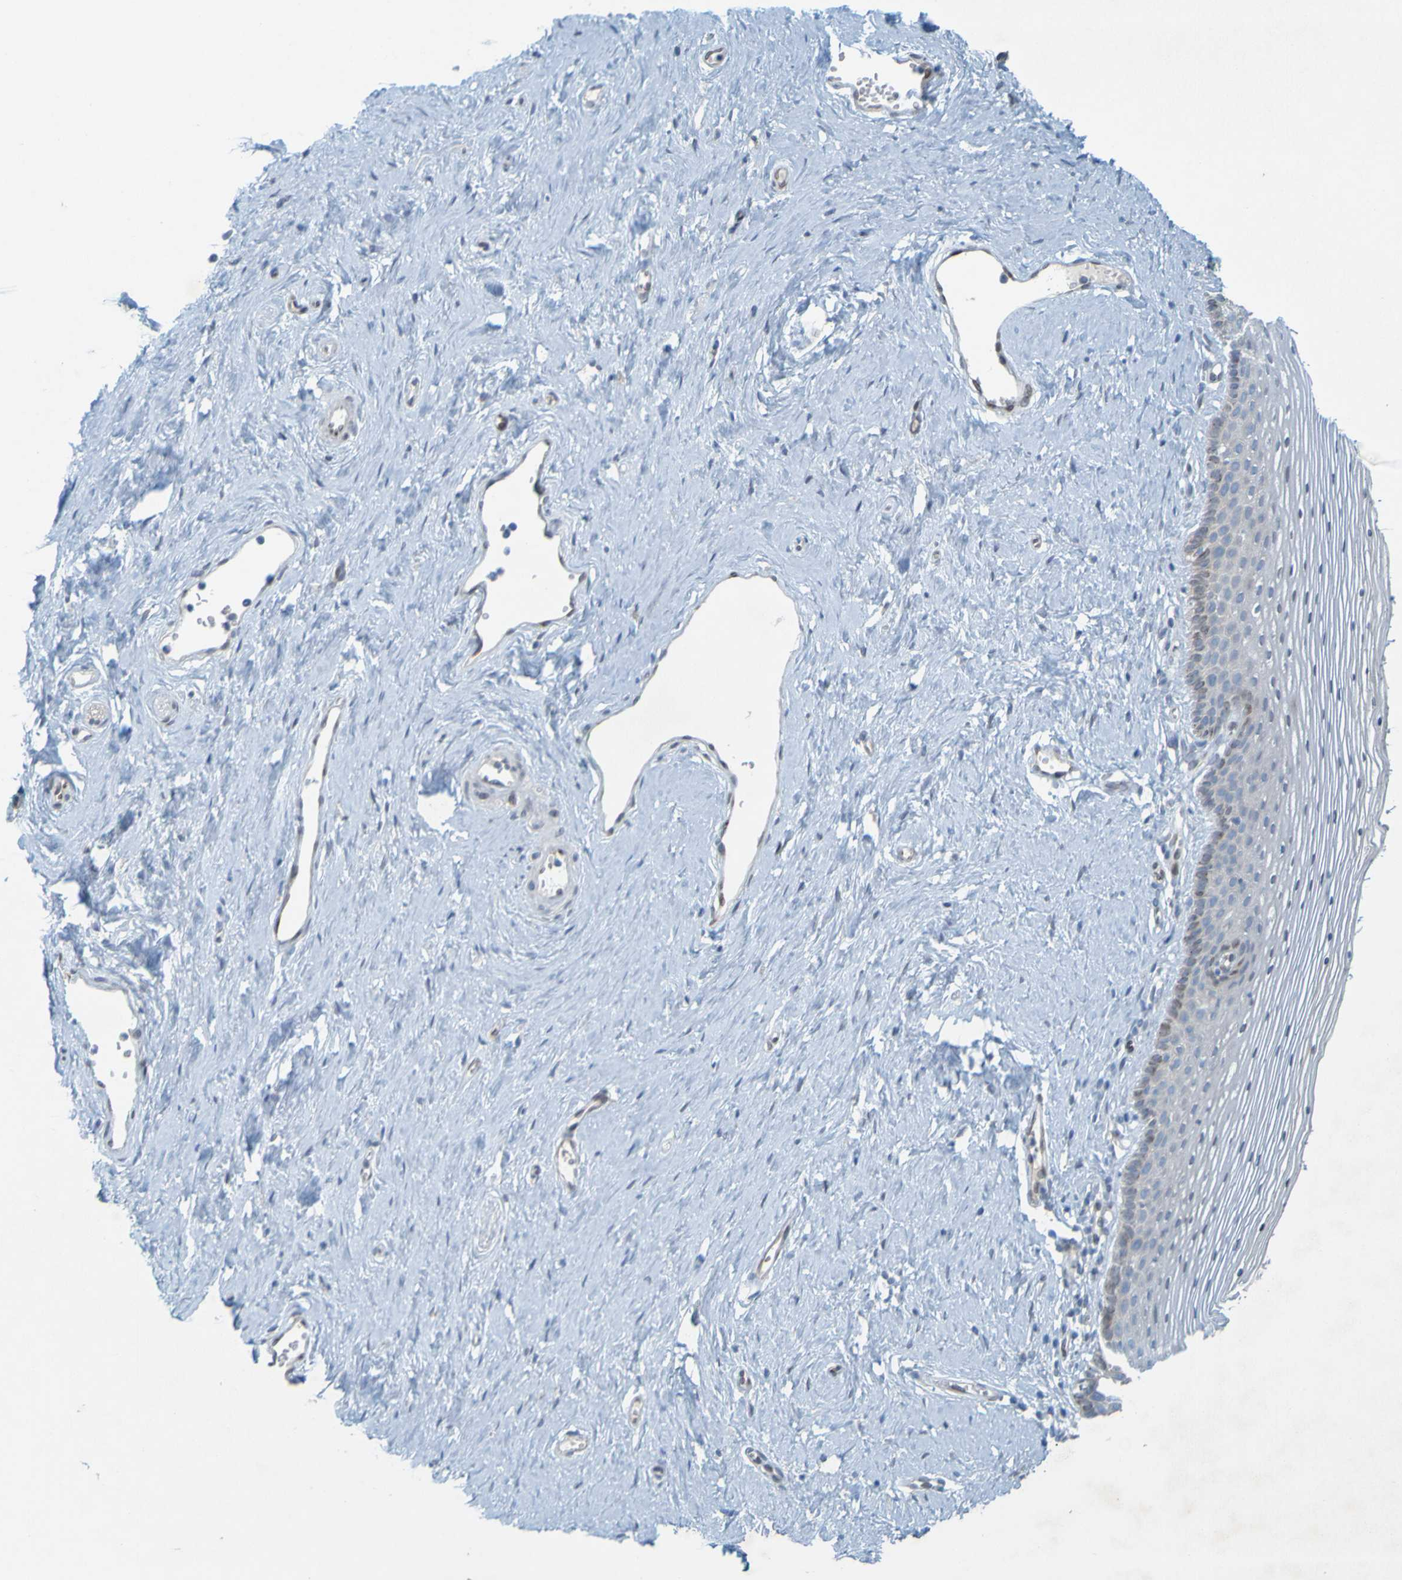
{"staining": {"intensity": "weak", "quantity": "<25%", "location": "cytoplasmic/membranous"}, "tissue": "vagina", "cell_type": "Squamous epithelial cells", "image_type": "normal", "snomed": [{"axis": "morphology", "description": "Normal tissue, NOS"}, {"axis": "topography", "description": "Vagina"}], "caption": "This is a image of immunohistochemistry (IHC) staining of unremarkable vagina, which shows no expression in squamous epithelial cells. Nuclei are stained in blue.", "gene": "MAG", "patient": {"sex": "female", "age": 32}}